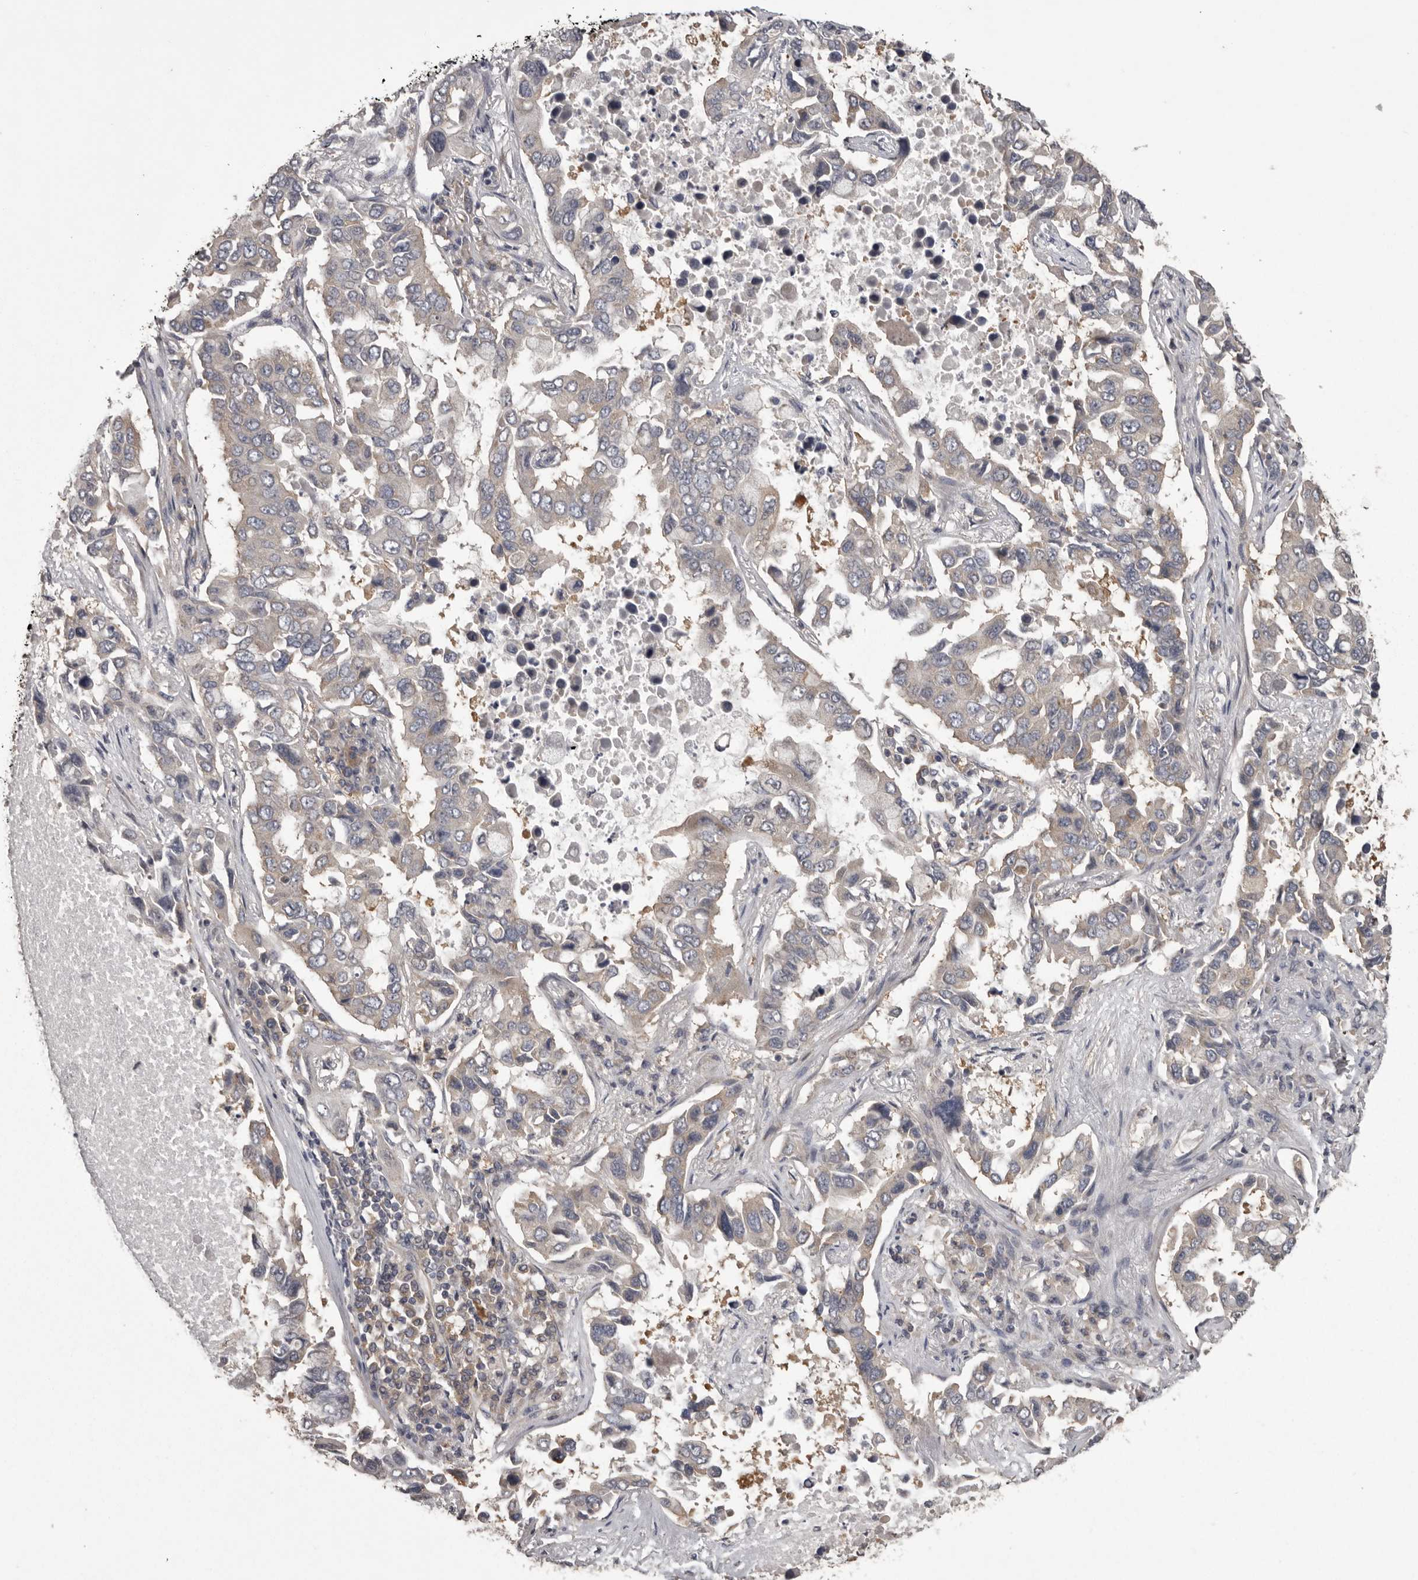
{"staining": {"intensity": "negative", "quantity": "none", "location": "none"}, "tissue": "lung cancer", "cell_type": "Tumor cells", "image_type": "cancer", "snomed": [{"axis": "morphology", "description": "Adenocarcinoma, NOS"}, {"axis": "topography", "description": "Lung"}], "caption": "Histopathology image shows no significant protein positivity in tumor cells of lung cancer (adenocarcinoma).", "gene": "DARS1", "patient": {"sex": "male", "age": 64}}